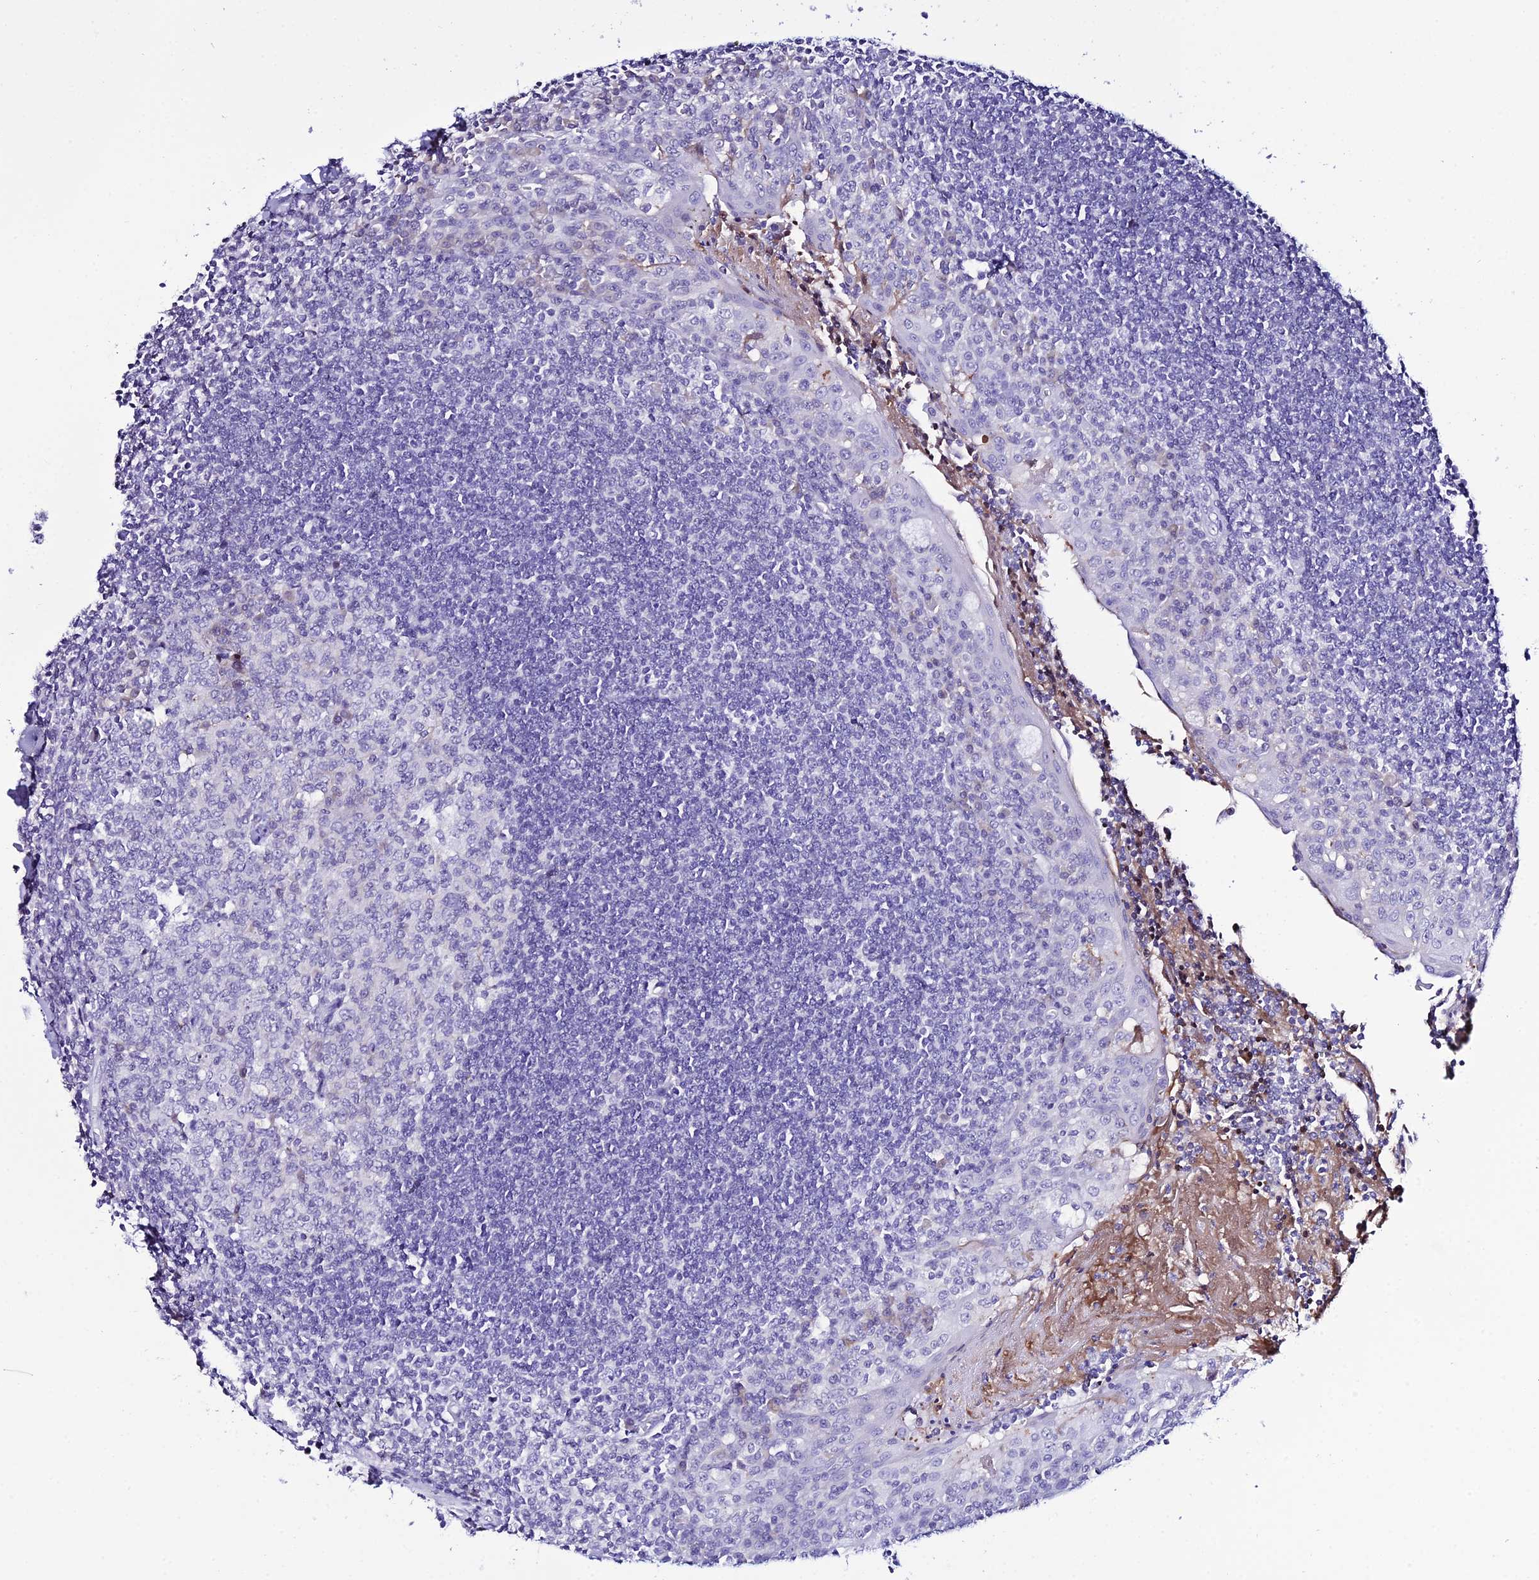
{"staining": {"intensity": "negative", "quantity": "none", "location": "none"}, "tissue": "tonsil", "cell_type": "Germinal center cells", "image_type": "normal", "snomed": [{"axis": "morphology", "description": "Normal tissue, NOS"}, {"axis": "topography", "description": "Tonsil"}], "caption": "Immunohistochemistry of benign tonsil displays no positivity in germinal center cells. Brightfield microscopy of immunohistochemistry stained with DAB (brown) and hematoxylin (blue), captured at high magnification.", "gene": "DEFB132", "patient": {"sex": "male", "age": 27}}